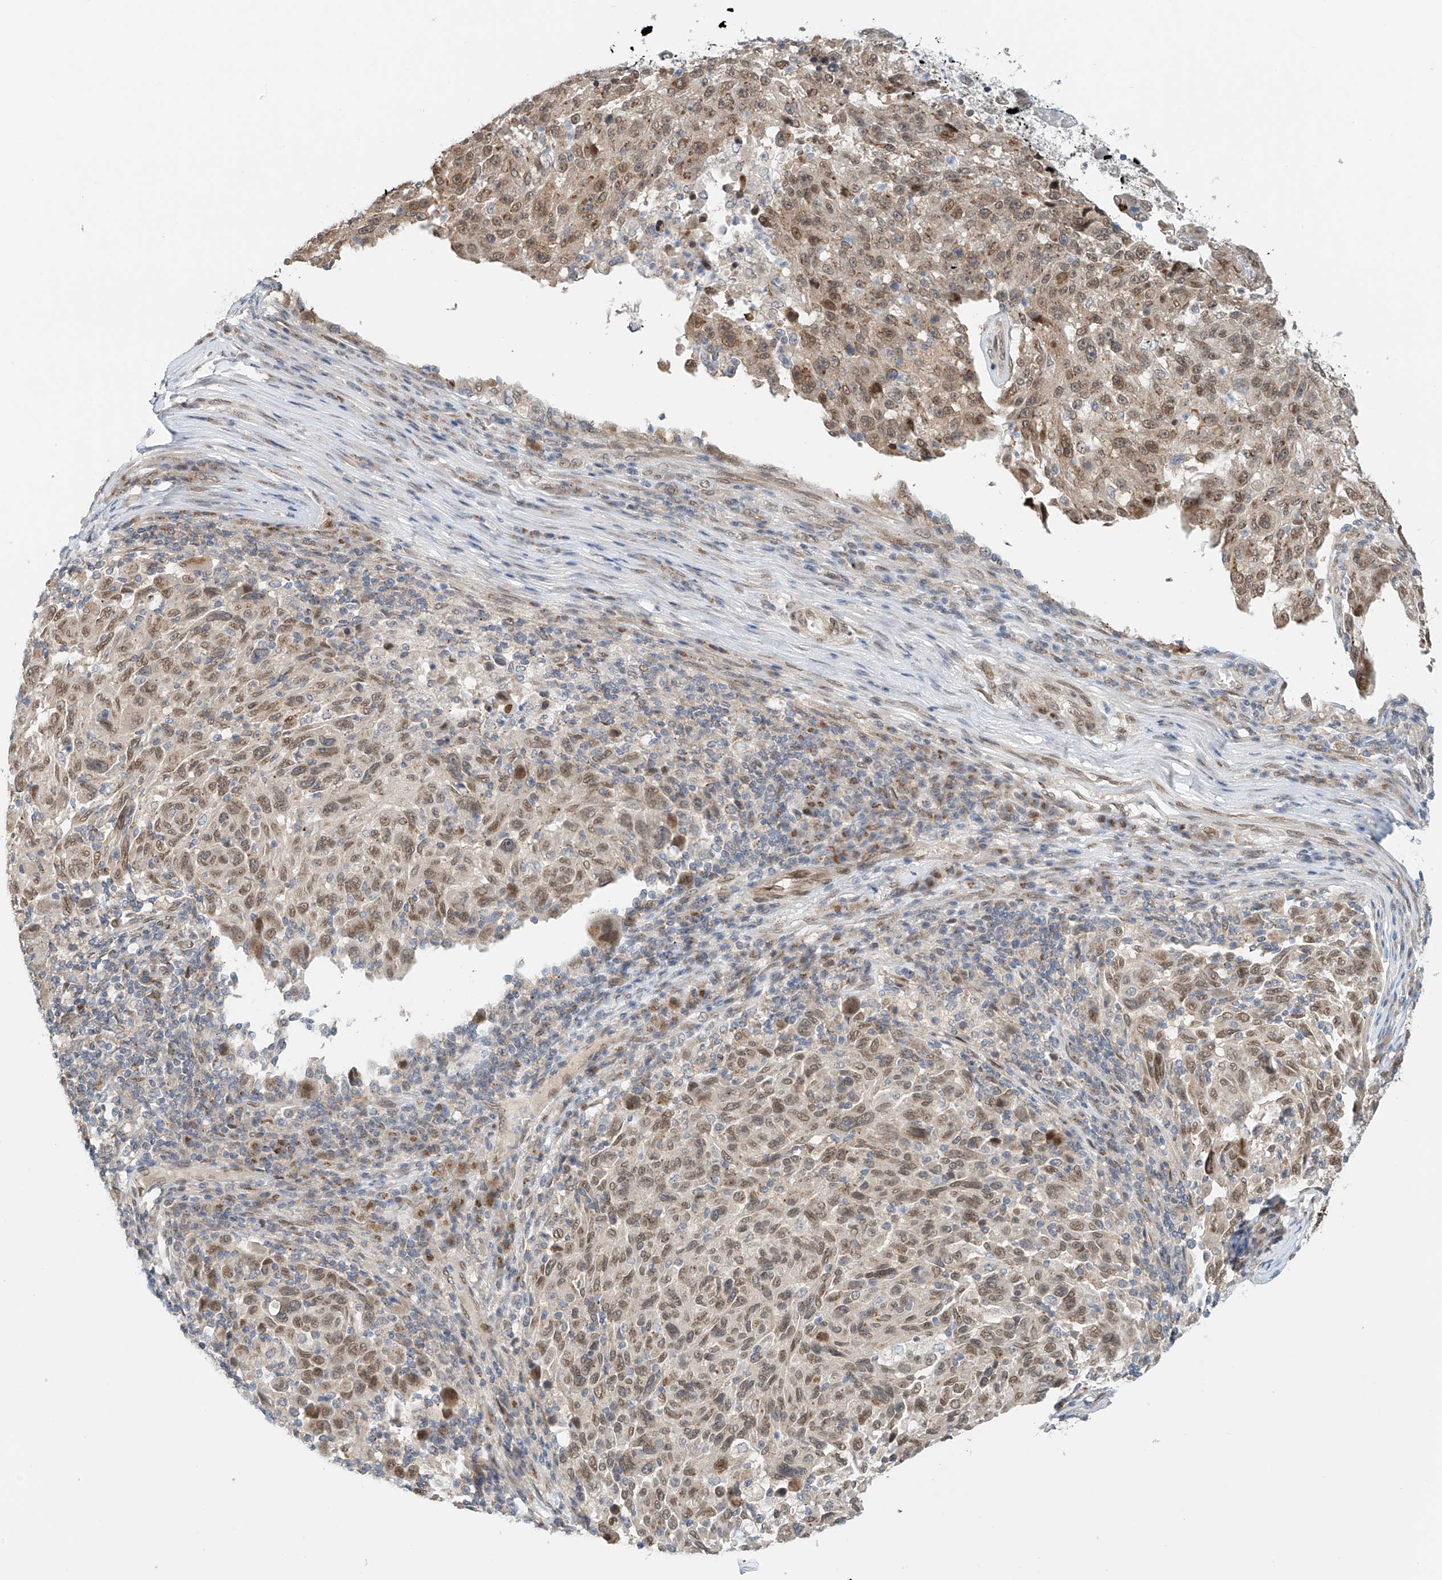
{"staining": {"intensity": "weak", "quantity": ">75%", "location": "cytoplasmic/membranous,nuclear"}, "tissue": "melanoma", "cell_type": "Tumor cells", "image_type": "cancer", "snomed": [{"axis": "morphology", "description": "Malignant melanoma, NOS"}, {"axis": "topography", "description": "Skin"}], "caption": "Approximately >75% of tumor cells in melanoma show weak cytoplasmic/membranous and nuclear protein positivity as visualized by brown immunohistochemical staining.", "gene": "STARD9", "patient": {"sex": "male", "age": 53}}